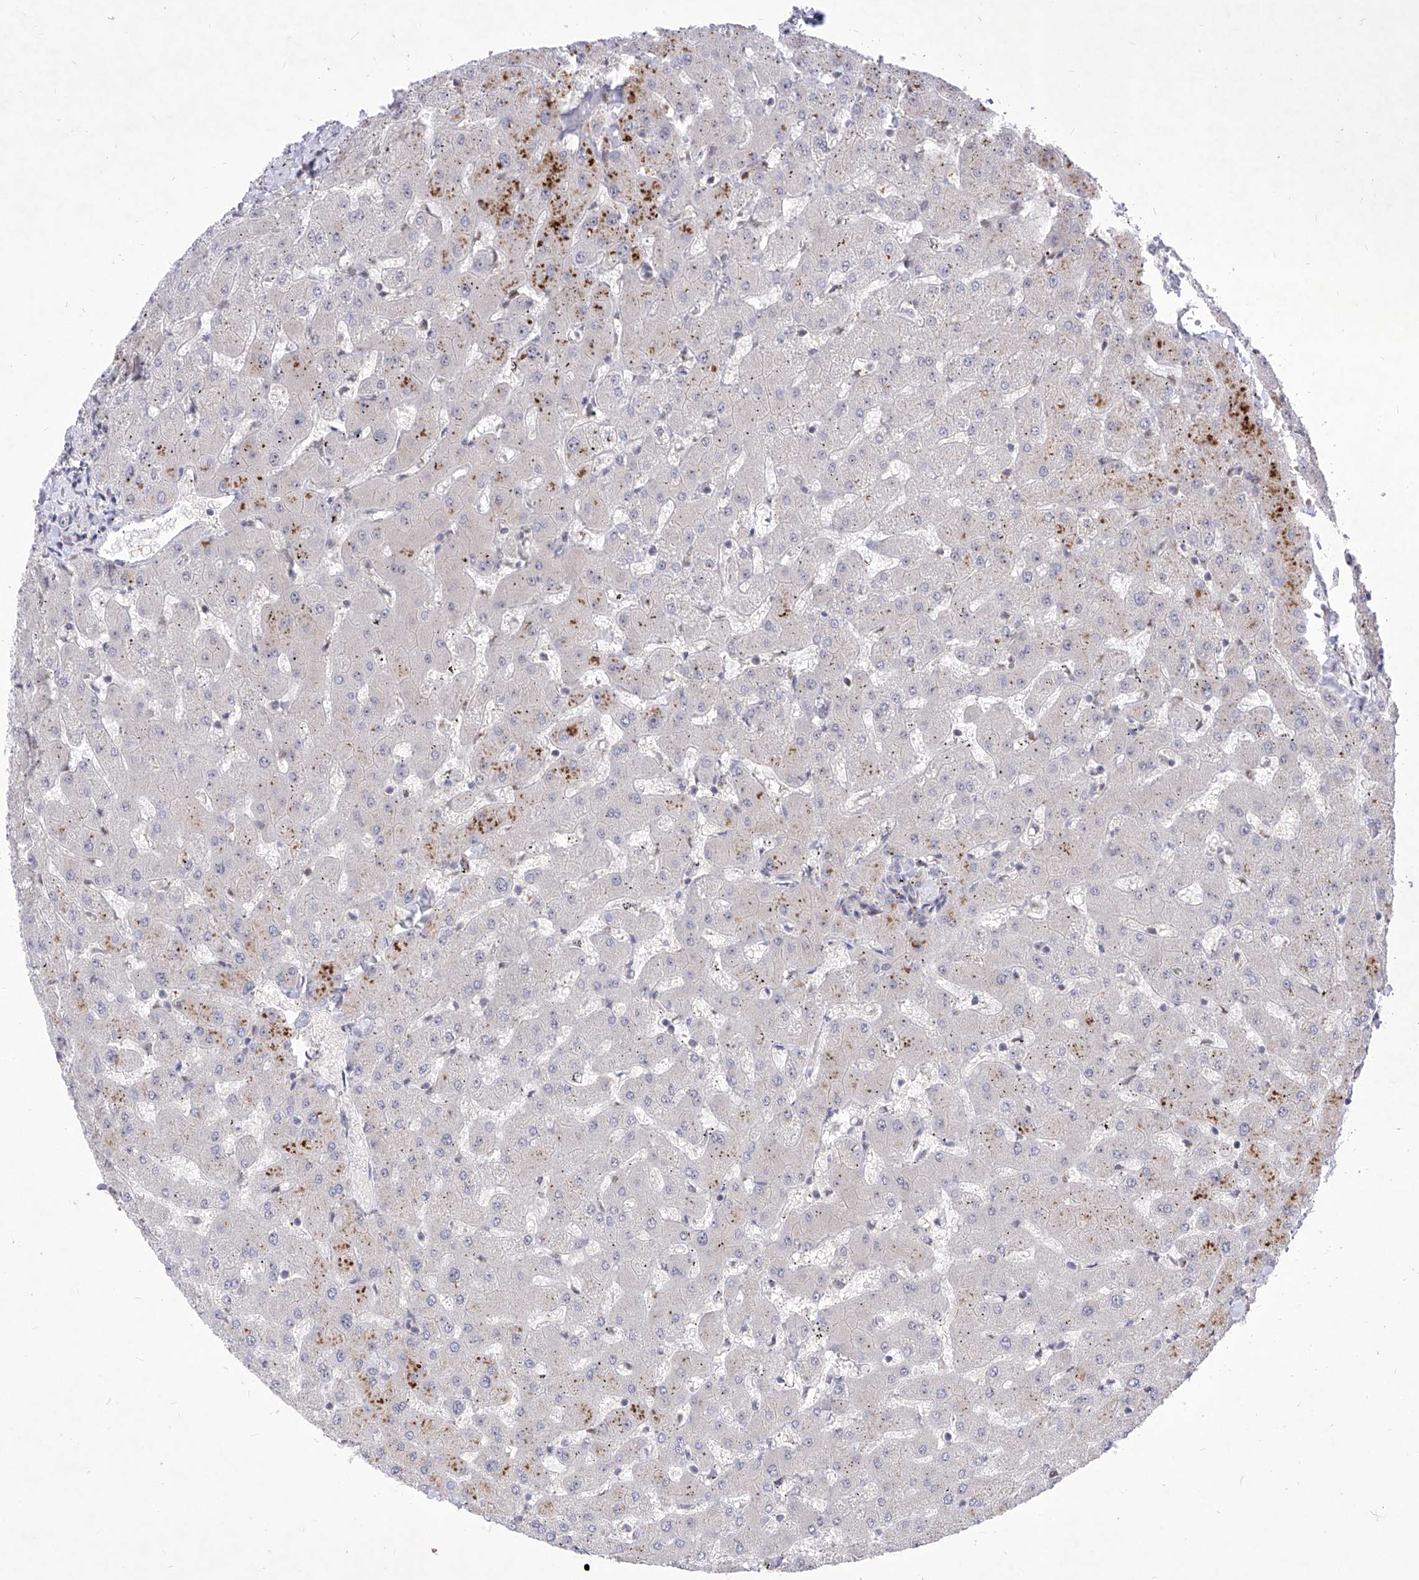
{"staining": {"intensity": "negative", "quantity": "none", "location": "none"}, "tissue": "liver", "cell_type": "Cholangiocytes", "image_type": "normal", "snomed": [{"axis": "morphology", "description": "Normal tissue, NOS"}, {"axis": "topography", "description": "Liver"}], "caption": "Cholangiocytes are negative for brown protein staining in normal liver. (Stains: DAB (3,3'-diaminobenzidine) immunohistochemistry with hematoxylin counter stain, Microscopy: brightfield microscopy at high magnification).", "gene": "LGR4", "patient": {"sex": "female", "age": 63}}